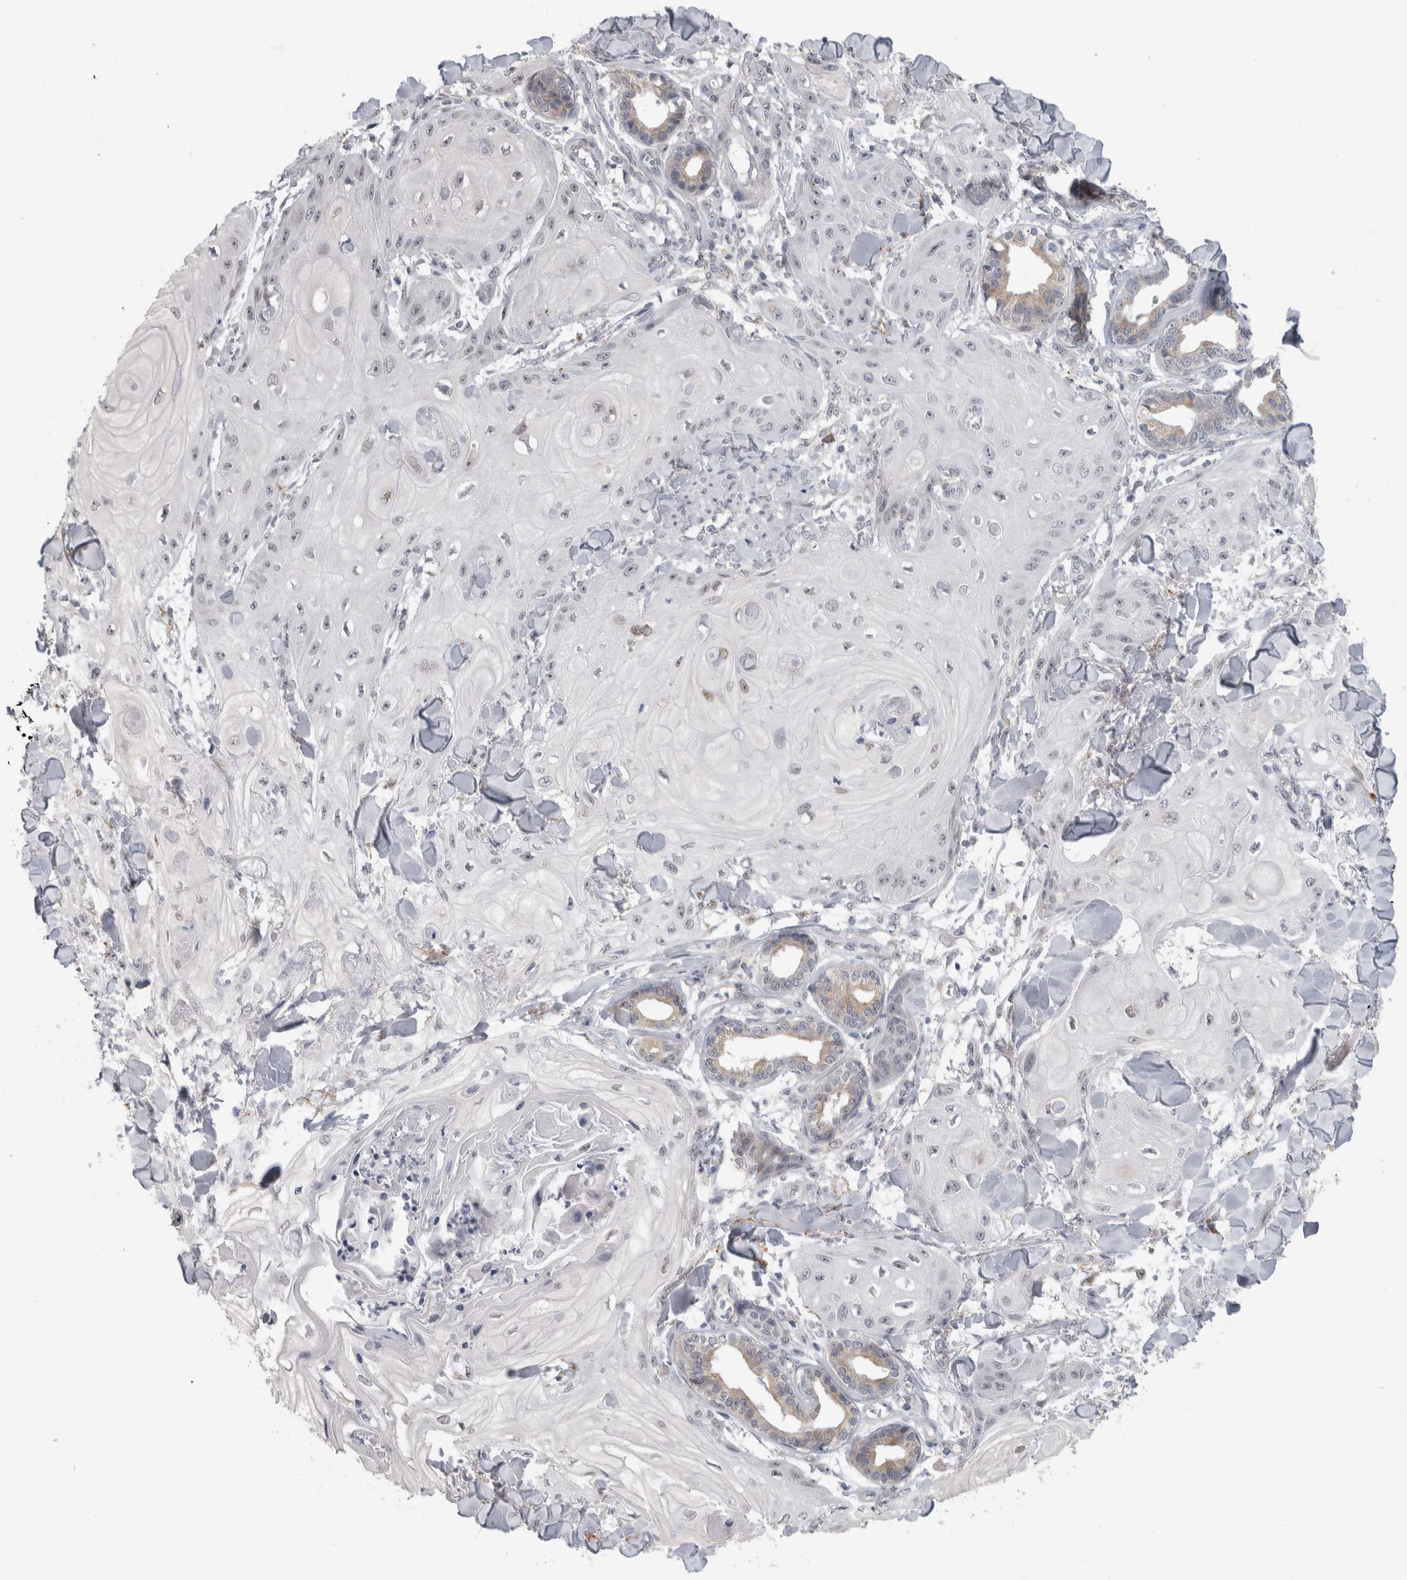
{"staining": {"intensity": "negative", "quantity": "none", "location": "none"}, "tissue": "skin cancer", "cell_type": "Tumor cells", "image_type": "cancer", "snomed": [{"axis": "morphology", "description": "Squamous cell carcinoma, NOS"}, {"axis": "topography", "description": "Skin"}], "caption": "Photomicrograph shows no protein positivity in tumor cells of skin squamous cell carcinoma tissue.", "gene": "TMEM242", "patient": {"sex": "male", "age": 74}}